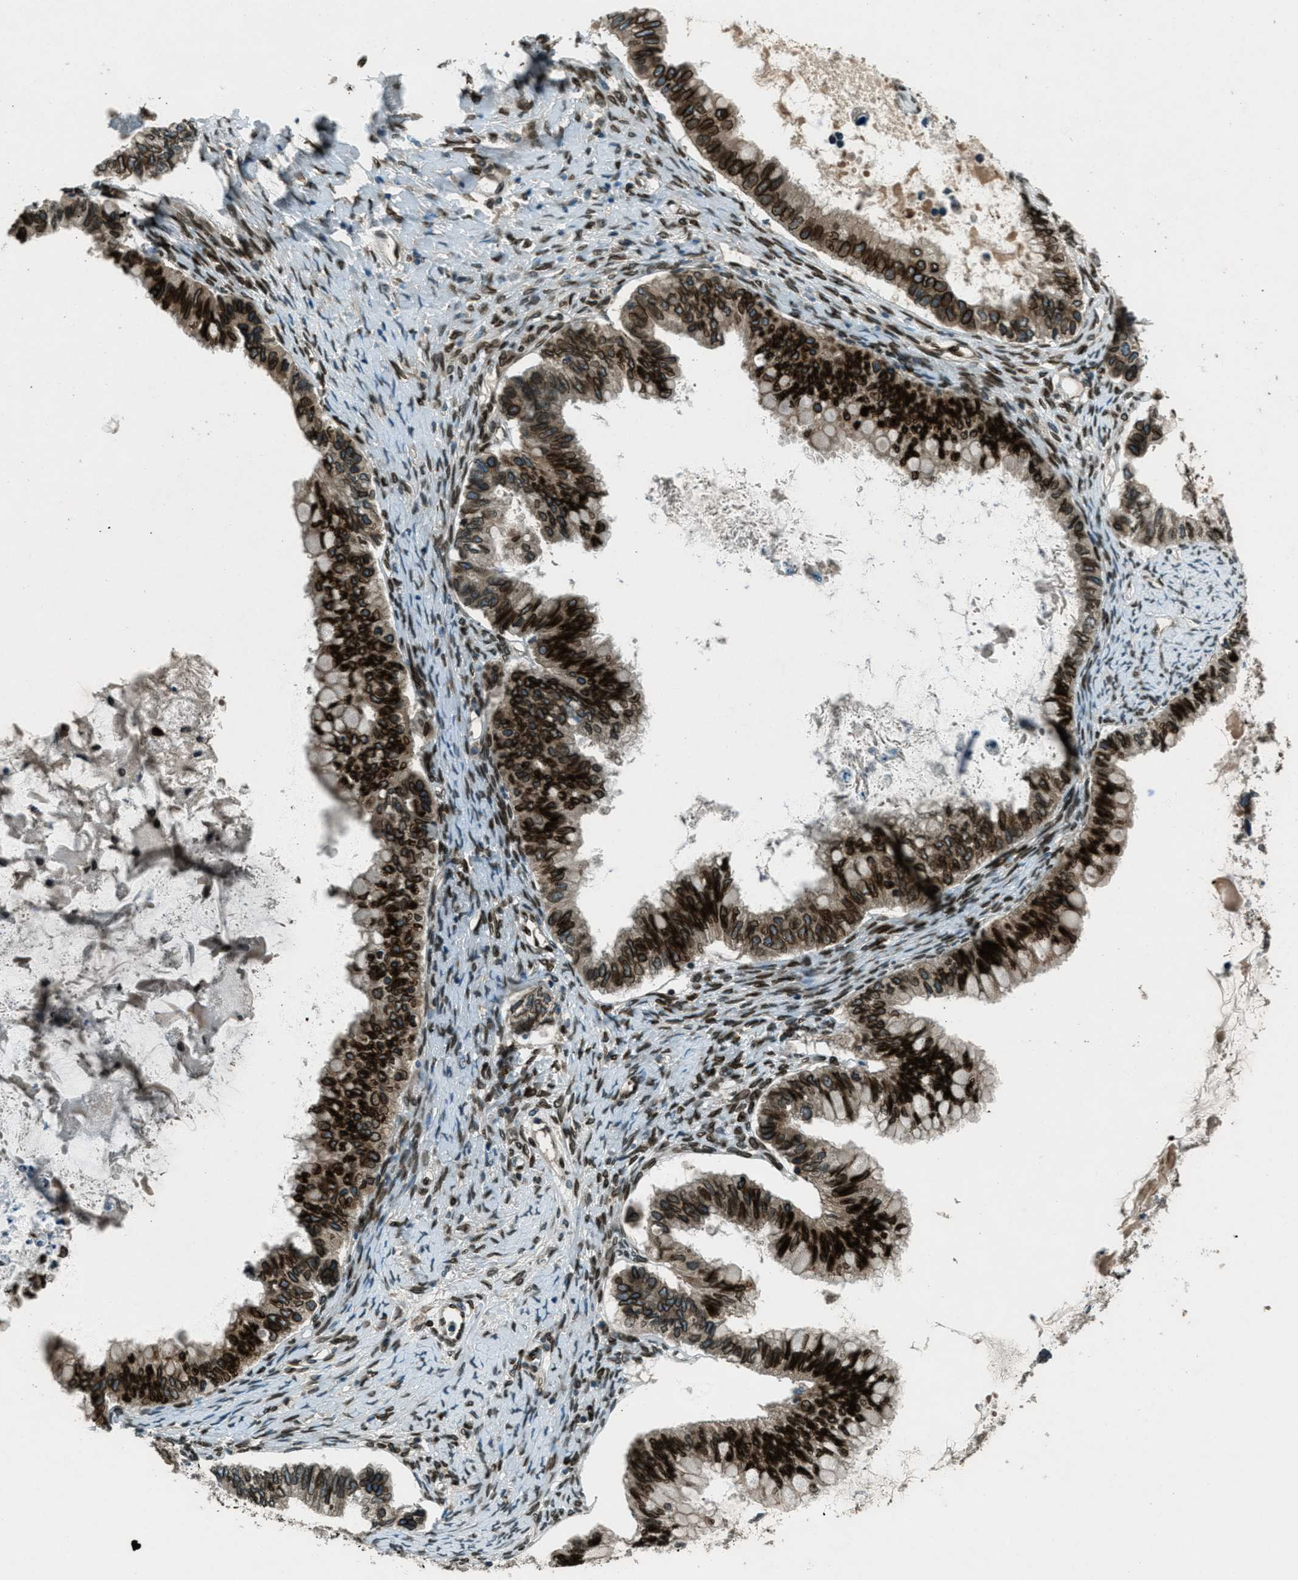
{"staining": {"intensity": "strong", "quantity": ">75%", "location": "cytoplasmic/membranous,nuclear"}, "tissue": "ovarian cancer", "cell_type": "Tumor cells", "image_type": "cancer", "snomed": [{"axis": "morphology", "description": "Cystadenocarcinoma, mucinous, NOS"}, {"axis": "topography", "description": "Ovary"}], "caption": "A high-resolution image shows immunohistochemistry staining of ovarian mucinous cystadenocarcinoma, which reveals strong cytoplasmic/membranous and nuclear expression in about >75% of tumor cells.", "gene": "LEMD2", "patient": {"sex": "female", "age": 80}}